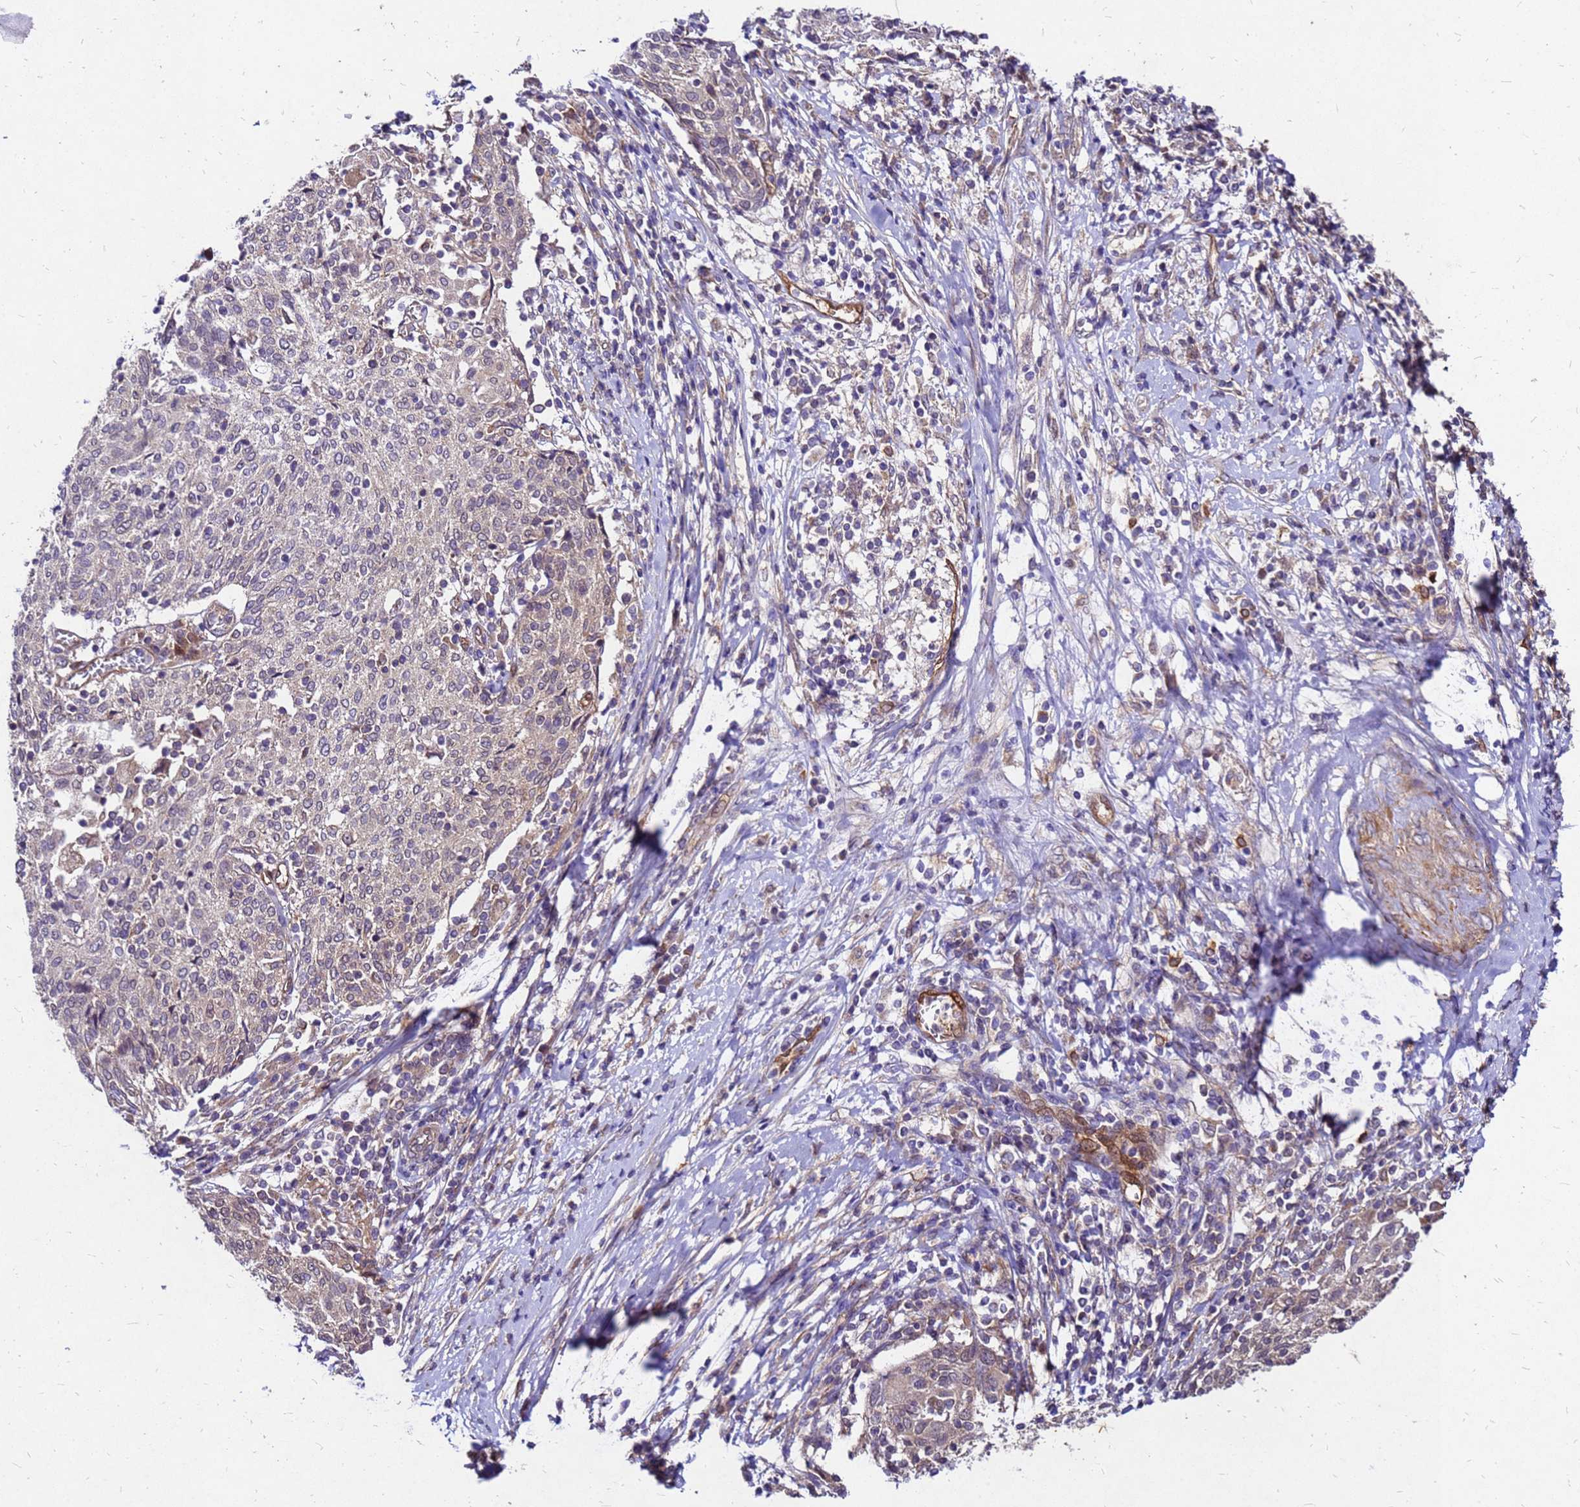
{"staining": {"intensity": "weak", "quantity": "<25%", "location": "cytoplasmic/membranous"}, "tissue": "cervical cancer", "cell_type": "Tumor cells", "image_type": "cancer", "snomed": [{"axis": "morphology", "description": "Squamous cell carcinoma, NOS"}, {"axis": "topography", "description": "Cervix"}], "caption": "The micrograph exhibits no significant expression in tumor cells of cervical cancer.", "gene": "DUSP23", "patient": {"sex": "female", "age": 52}}